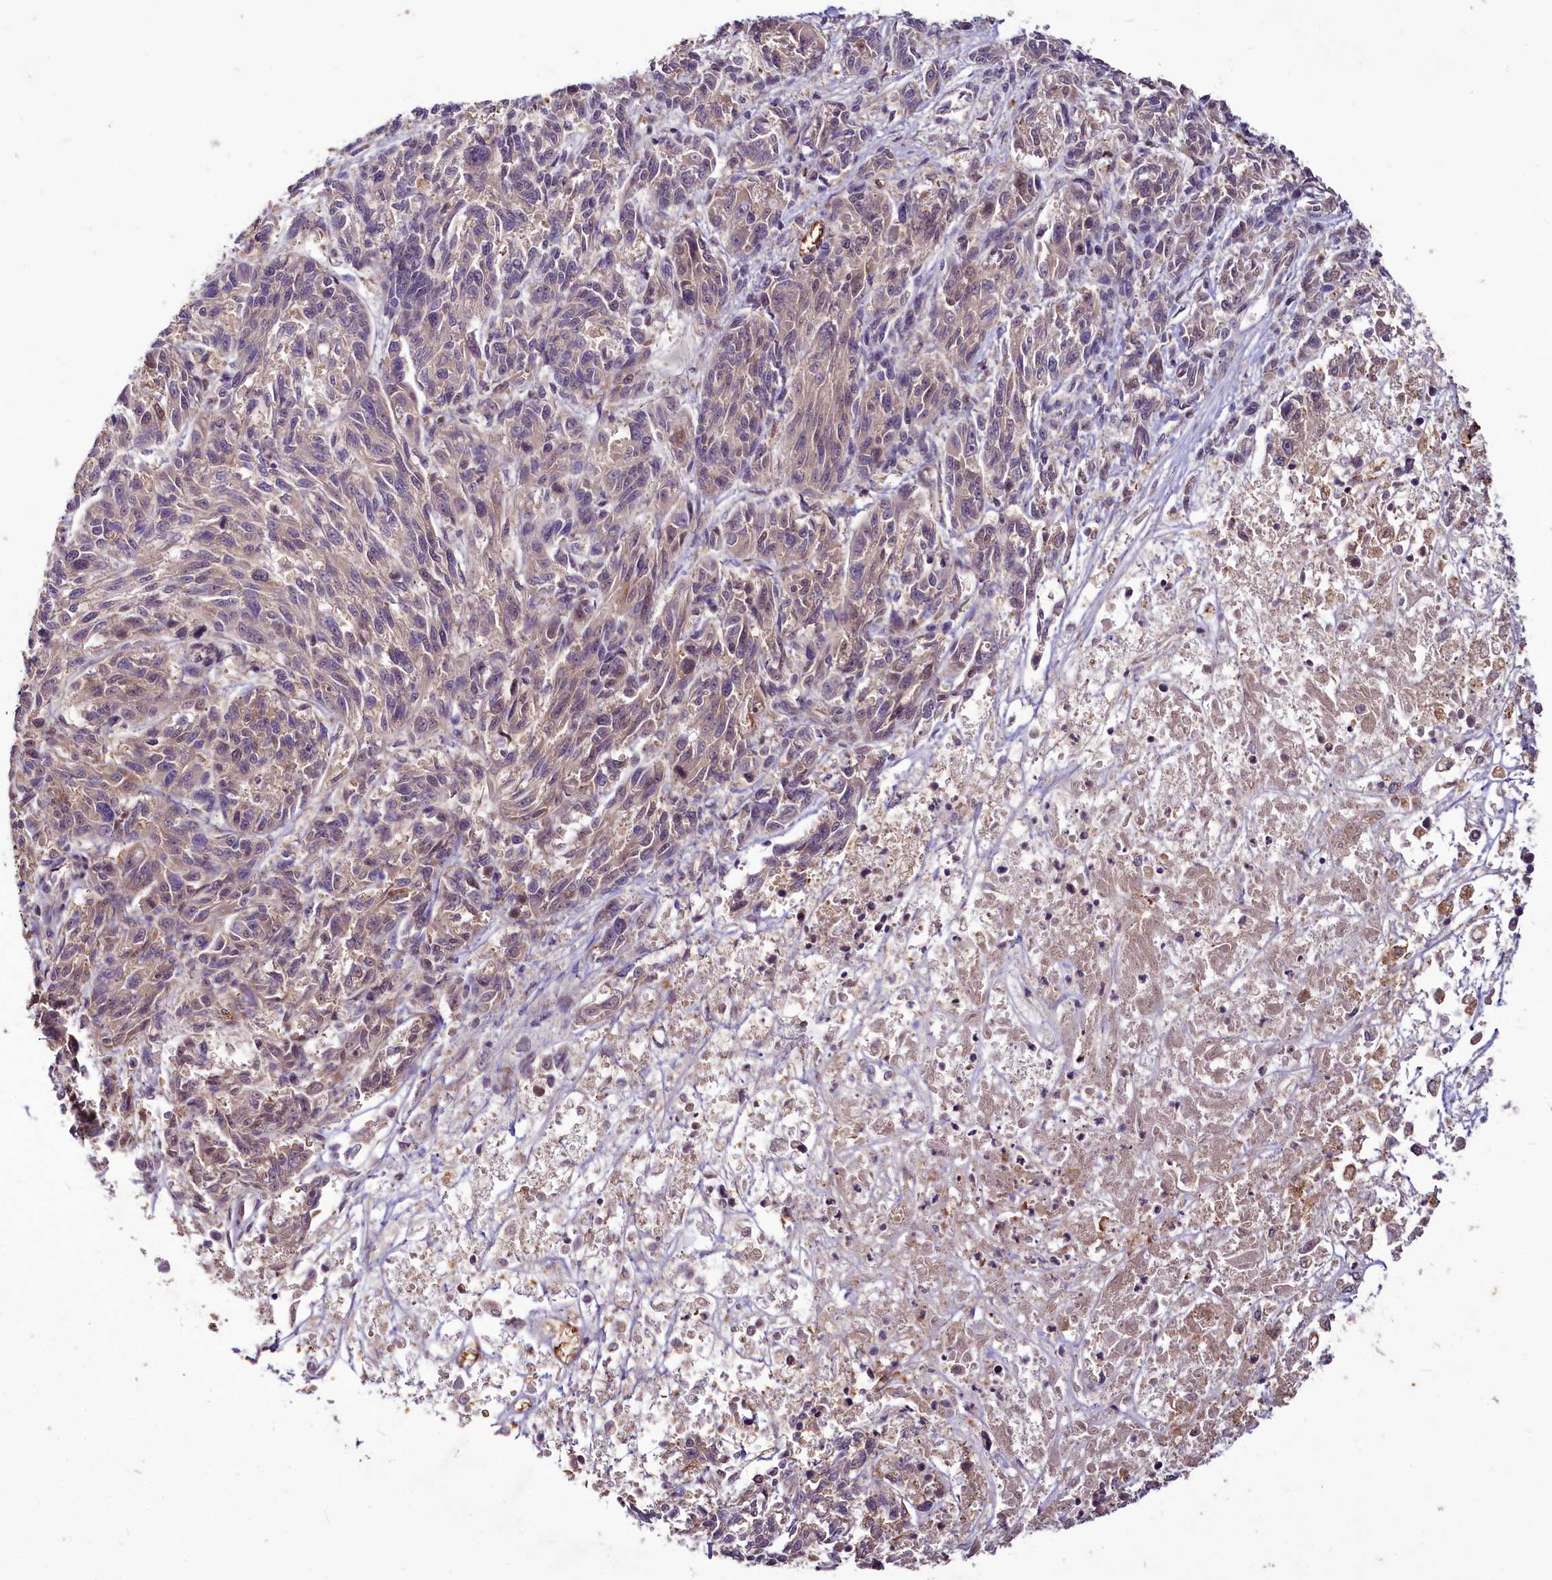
{"staining": {"intensity": "weak", "quantity": "<25%", "location": "cytoplasmic/membranous"}, "tissue": "melanoma", "cell_type": "Tumor cells", "image_type": "cancer", "snomed": [{"axis": "morphology", "description": "Malignant melanoma, NOS"}, {"axis": "topography", "description": "Skin"}], "caption": "Human melanoma stained for a protein using immunohistochemistry exhibits no positivity in tumor cells.", "gene": "C11orf86", "patient": {"sex": "male", "age": 53}}